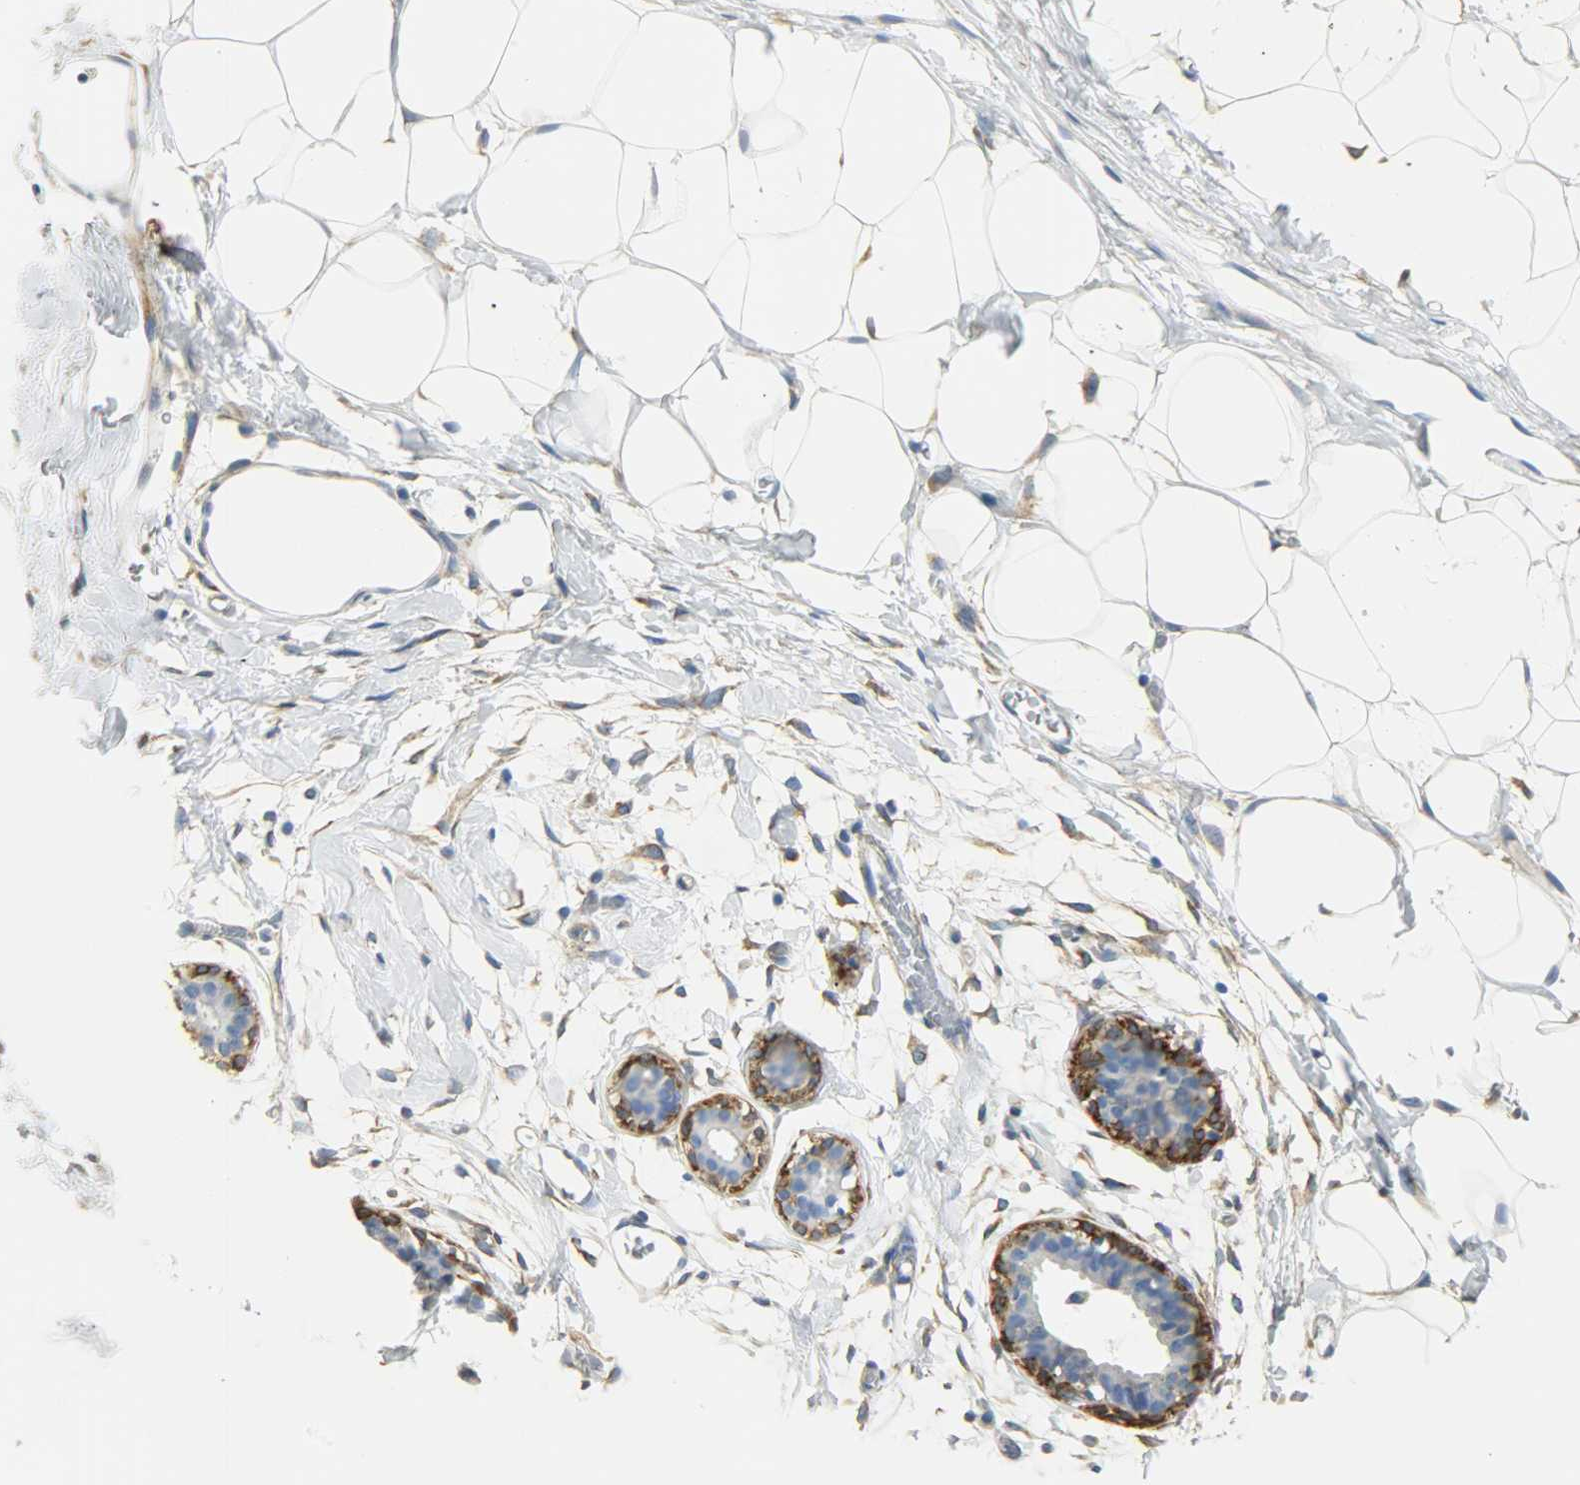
{"staining": {"intensity": "negative", "quantity": "none", "location": "none"}, "tissue": "adipose tissue", "cell_type": "Adipocytes", "image_type": "normal", "snomed": [{"axis": "morphology", "description": "Normal tissue, NOS"}, {"axis": "topography", "description": "Breast"}, {"axis": "topography", "description": "Soft tissue"}], "caption": "DAB (3,3'-diaminobenzidine) immunohistochemical staining of benign adipose tissue exhibits no significant expression in adipocytes. The staining is performed using DAB brown chromogen with nuclei counter-stained in using hematoxylin.", "gene": "PKD2", "patient": {"sex": "female", "age": 25}}